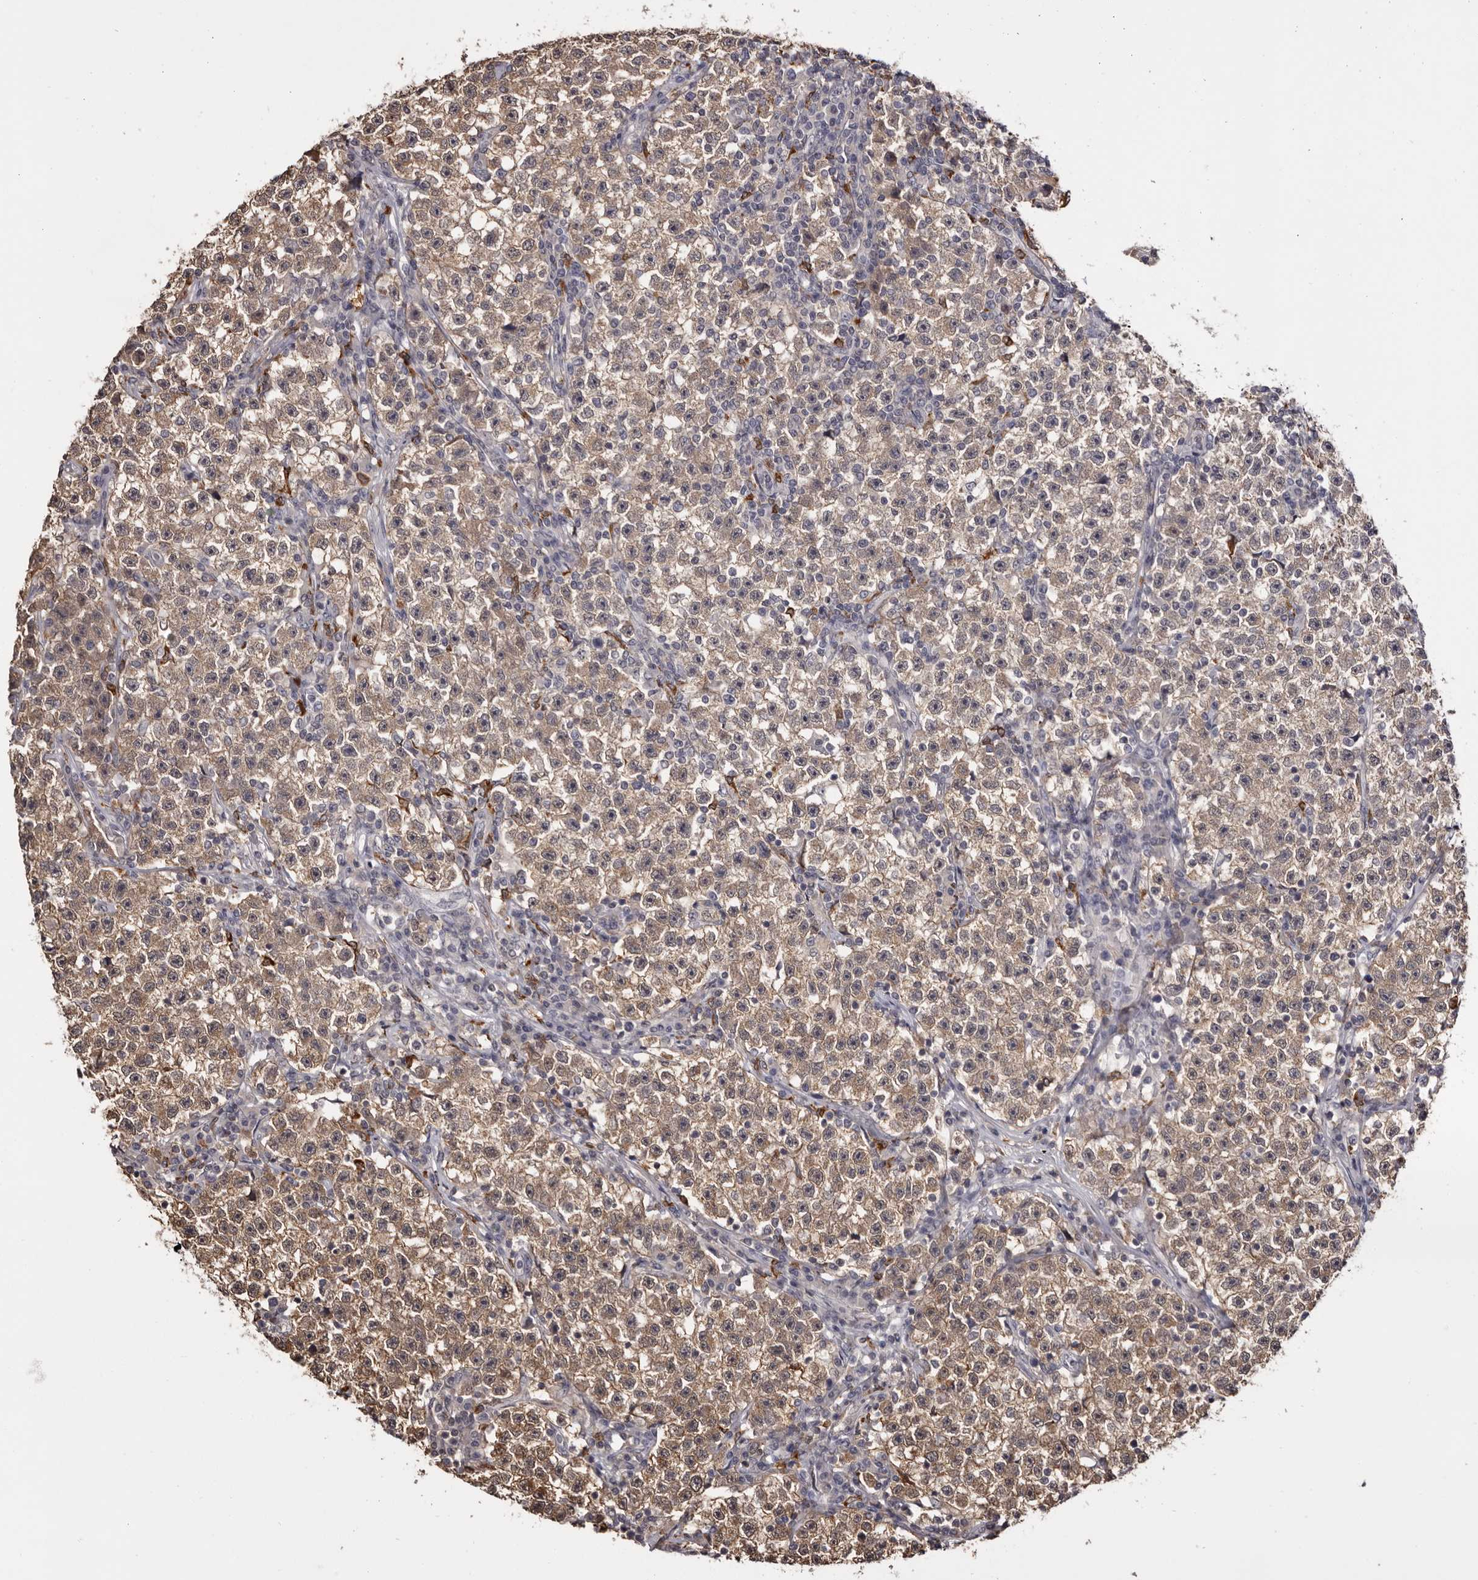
{"staining": {"intensity": "moderate", "quantity": ">75%", "location": "cytoplasmic/membranous"}, "tissue": "testis cancer", "cell_type": "Tumor cells", "image_type": "cancer", "snomed": [{"axis": "morphology", "description": "Seminoma, NOS"}, {"axis": "topography", "description": "Testis"}], "caption": "Testis cancer (seminoma) tissue demonstrates moderate cytoplasmic/membranous staining in about >75% of tumor cells, visualized by immunohistochemistry. The staining was performed using DAB to visualize the protein expression in brown, while the nuclei were stained in blue with hematoxylin (Magnification: 20x).", "gene": "TNNI1", "patient": {"sex": "male", "age": 22}}